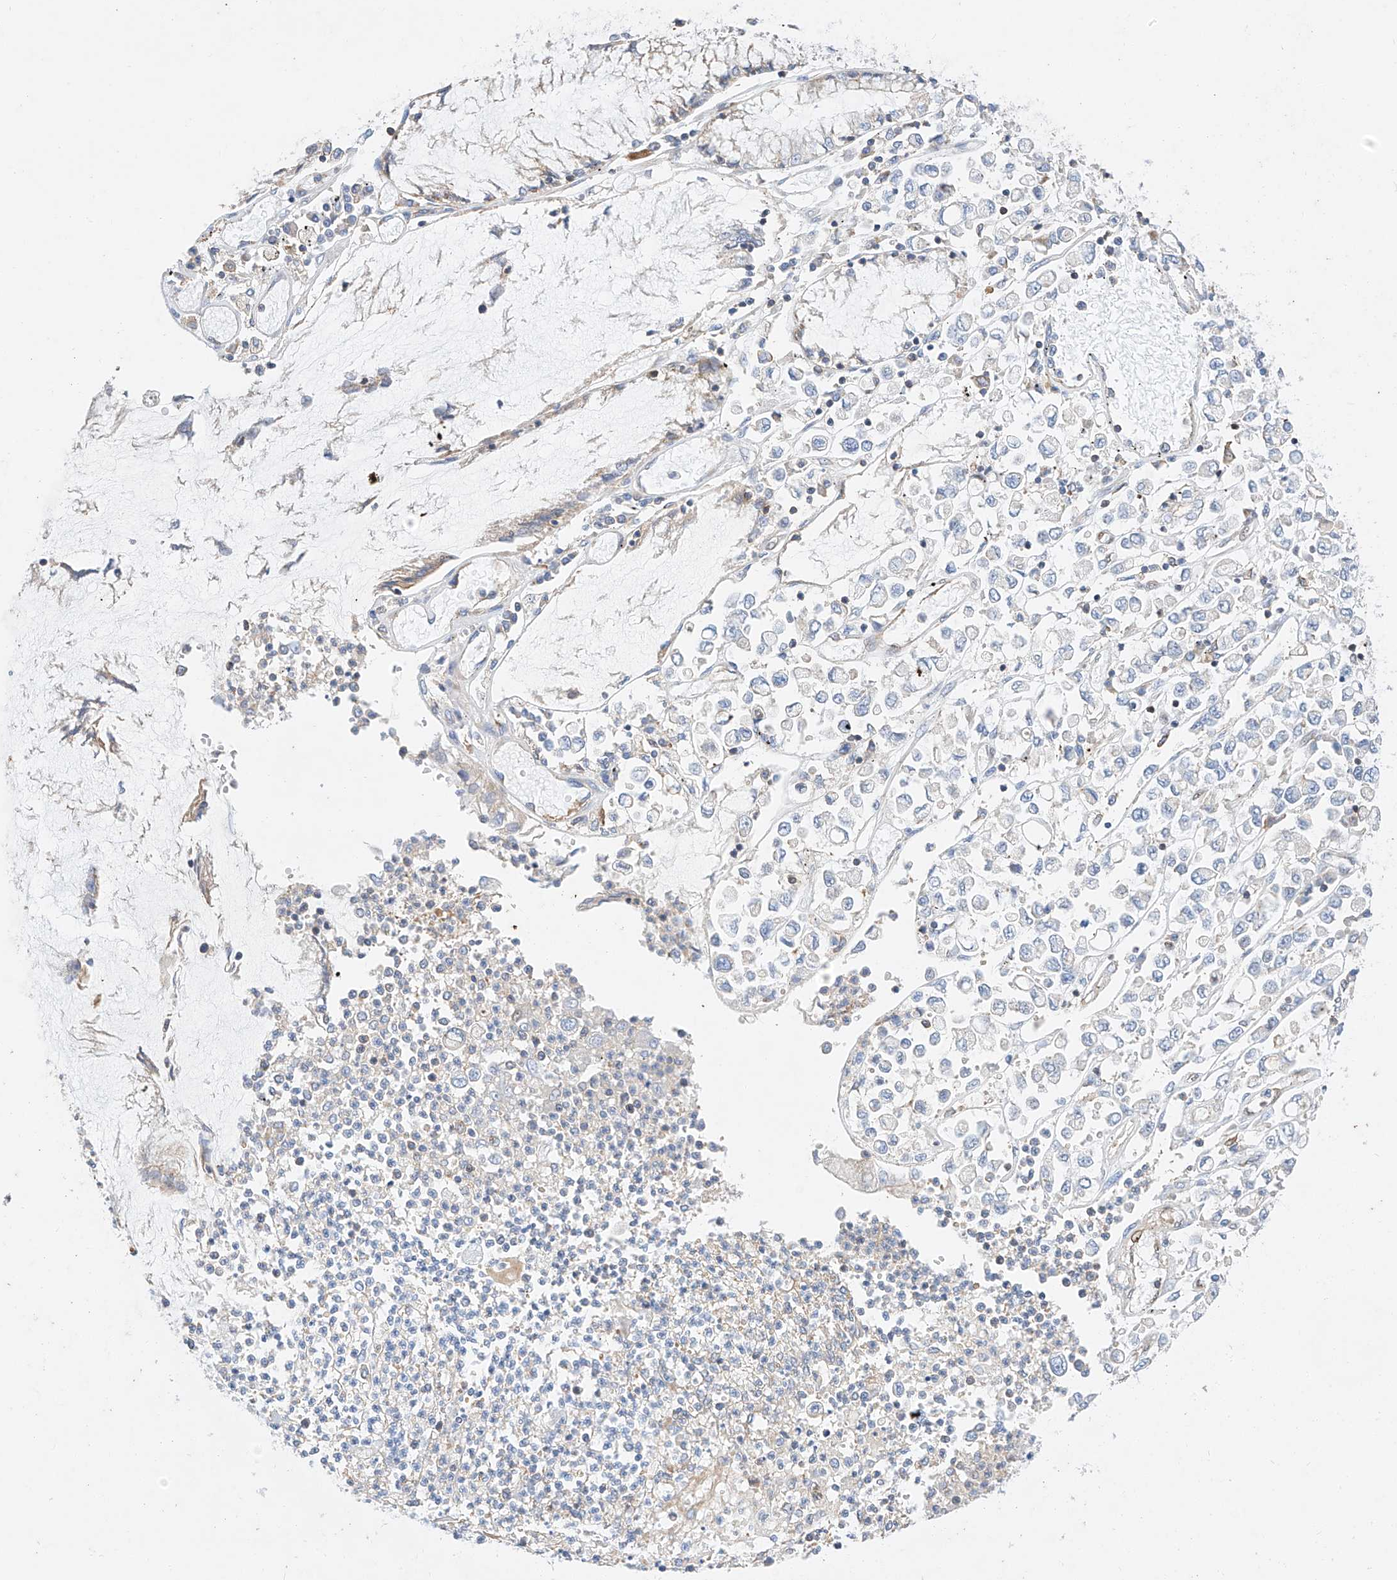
{"staining": {"intensity": "negative", "quantity": "none", "location": "none"}, "tissue": "stomach cancer", "cell_type": "Tumor cells", "image_type": "cancer", "snomed": [{"axis": "morphology", "description": "Adenocarcinoma, NOS"}, {"axis": "topography", "description": "Stomach"}], "caption": "Stomach adenocarcinoma was stained to show a protein in brown. There is no significant staining in tumor cells.", "gene": "HDAC9", "patient": {"sex": "female", "age": 76}}